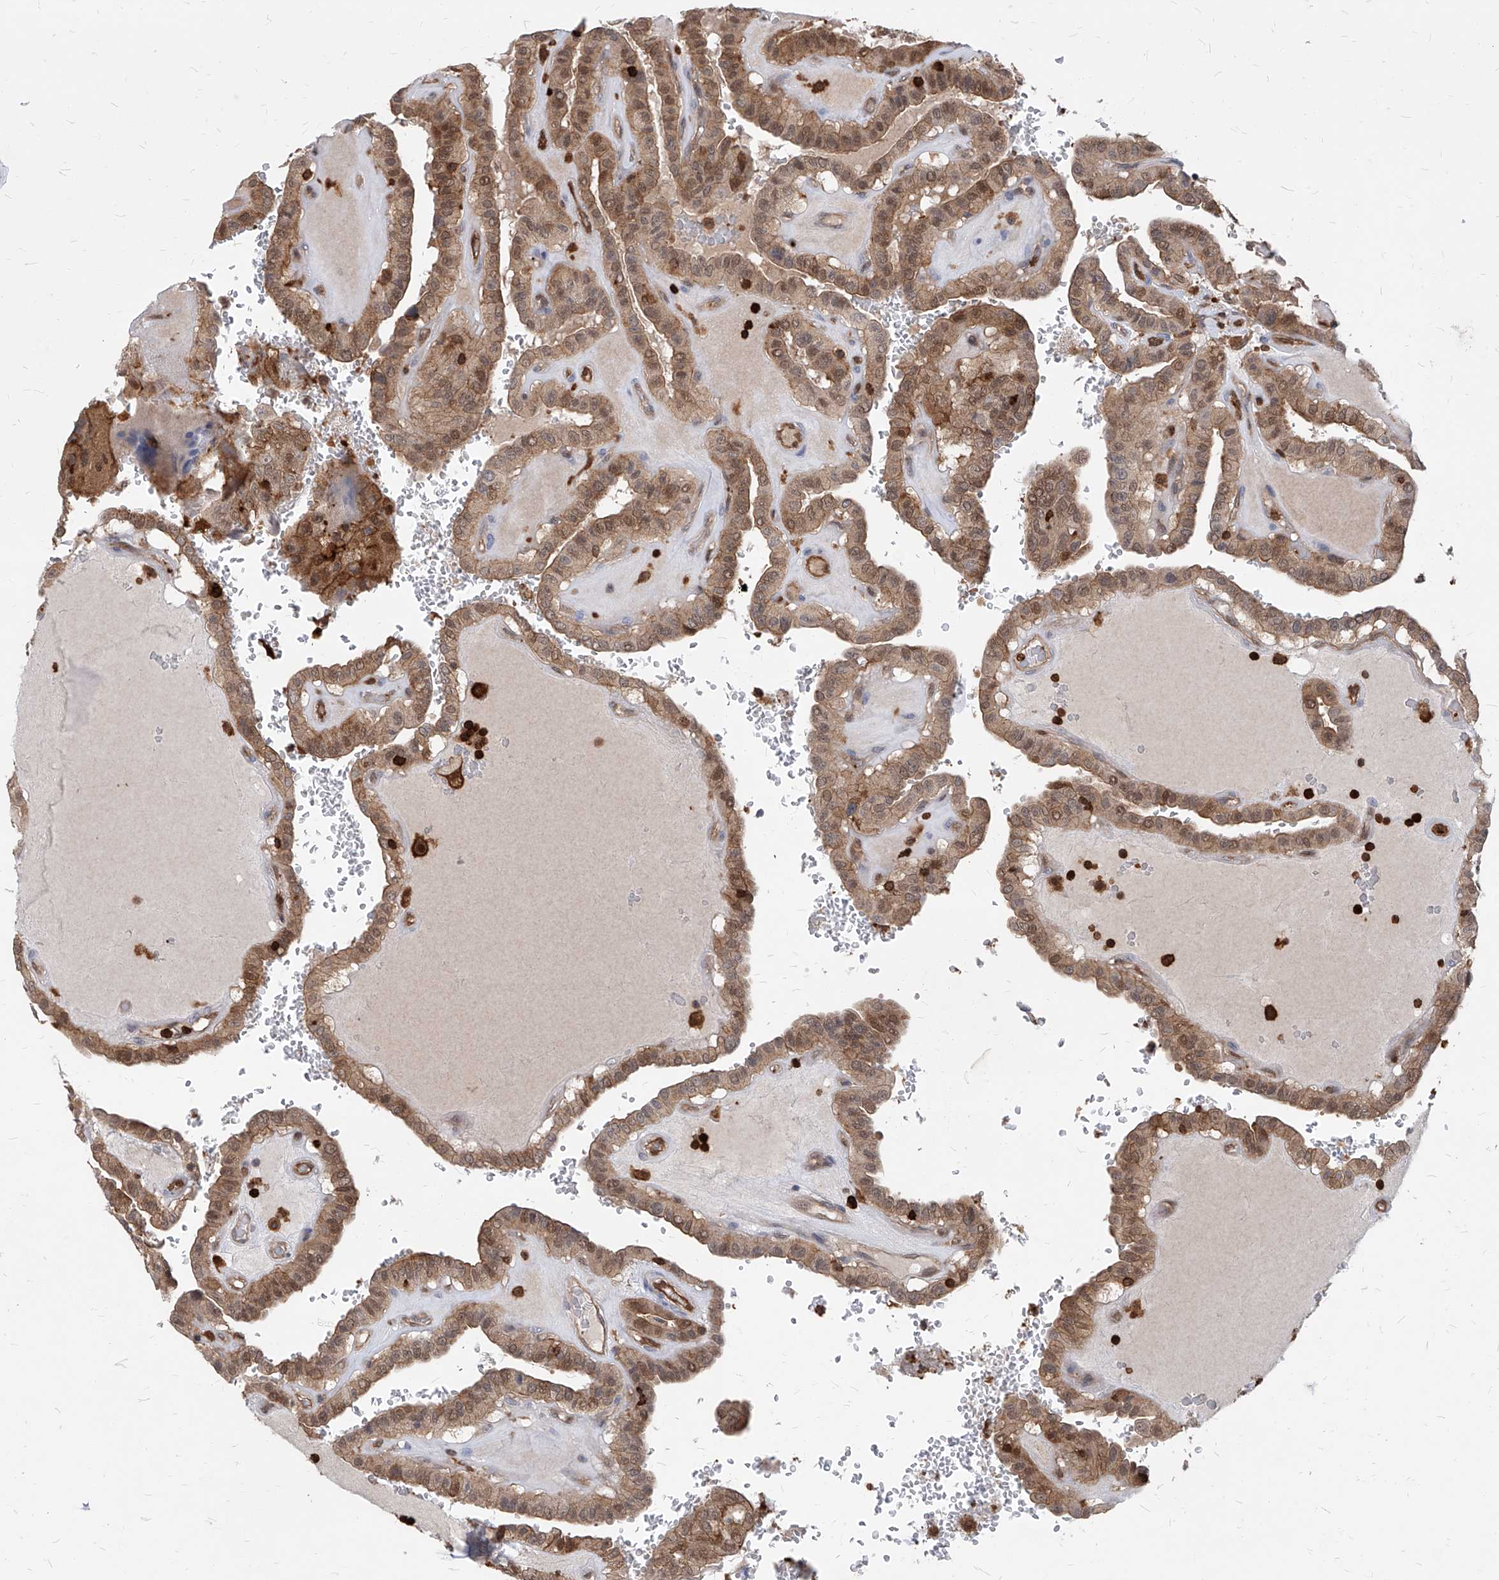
{"staining": {"intensity": "moderate", "quantity": ">75%", "location": "cytoplasmic/membranous,nuclear"}, "tissue": "thyroid cancer", "cell_type": "Tumor cells", "image_type": "cancer", "snomed": [{"axis": "morphology", "description": "Papillary adenocarcinoma, NOS"}, {"axis": "topography", "description": "Thyroid gland"}], "caption": "The immunohistochemical stain highlights moderate cytoplasmic/membranous and nuclear positivity in tumor cells of papillary adenocarcinoma (thyroid) tissue.", "gene": "ABRACL", "patient": {"sex": "male", "age": 77}}